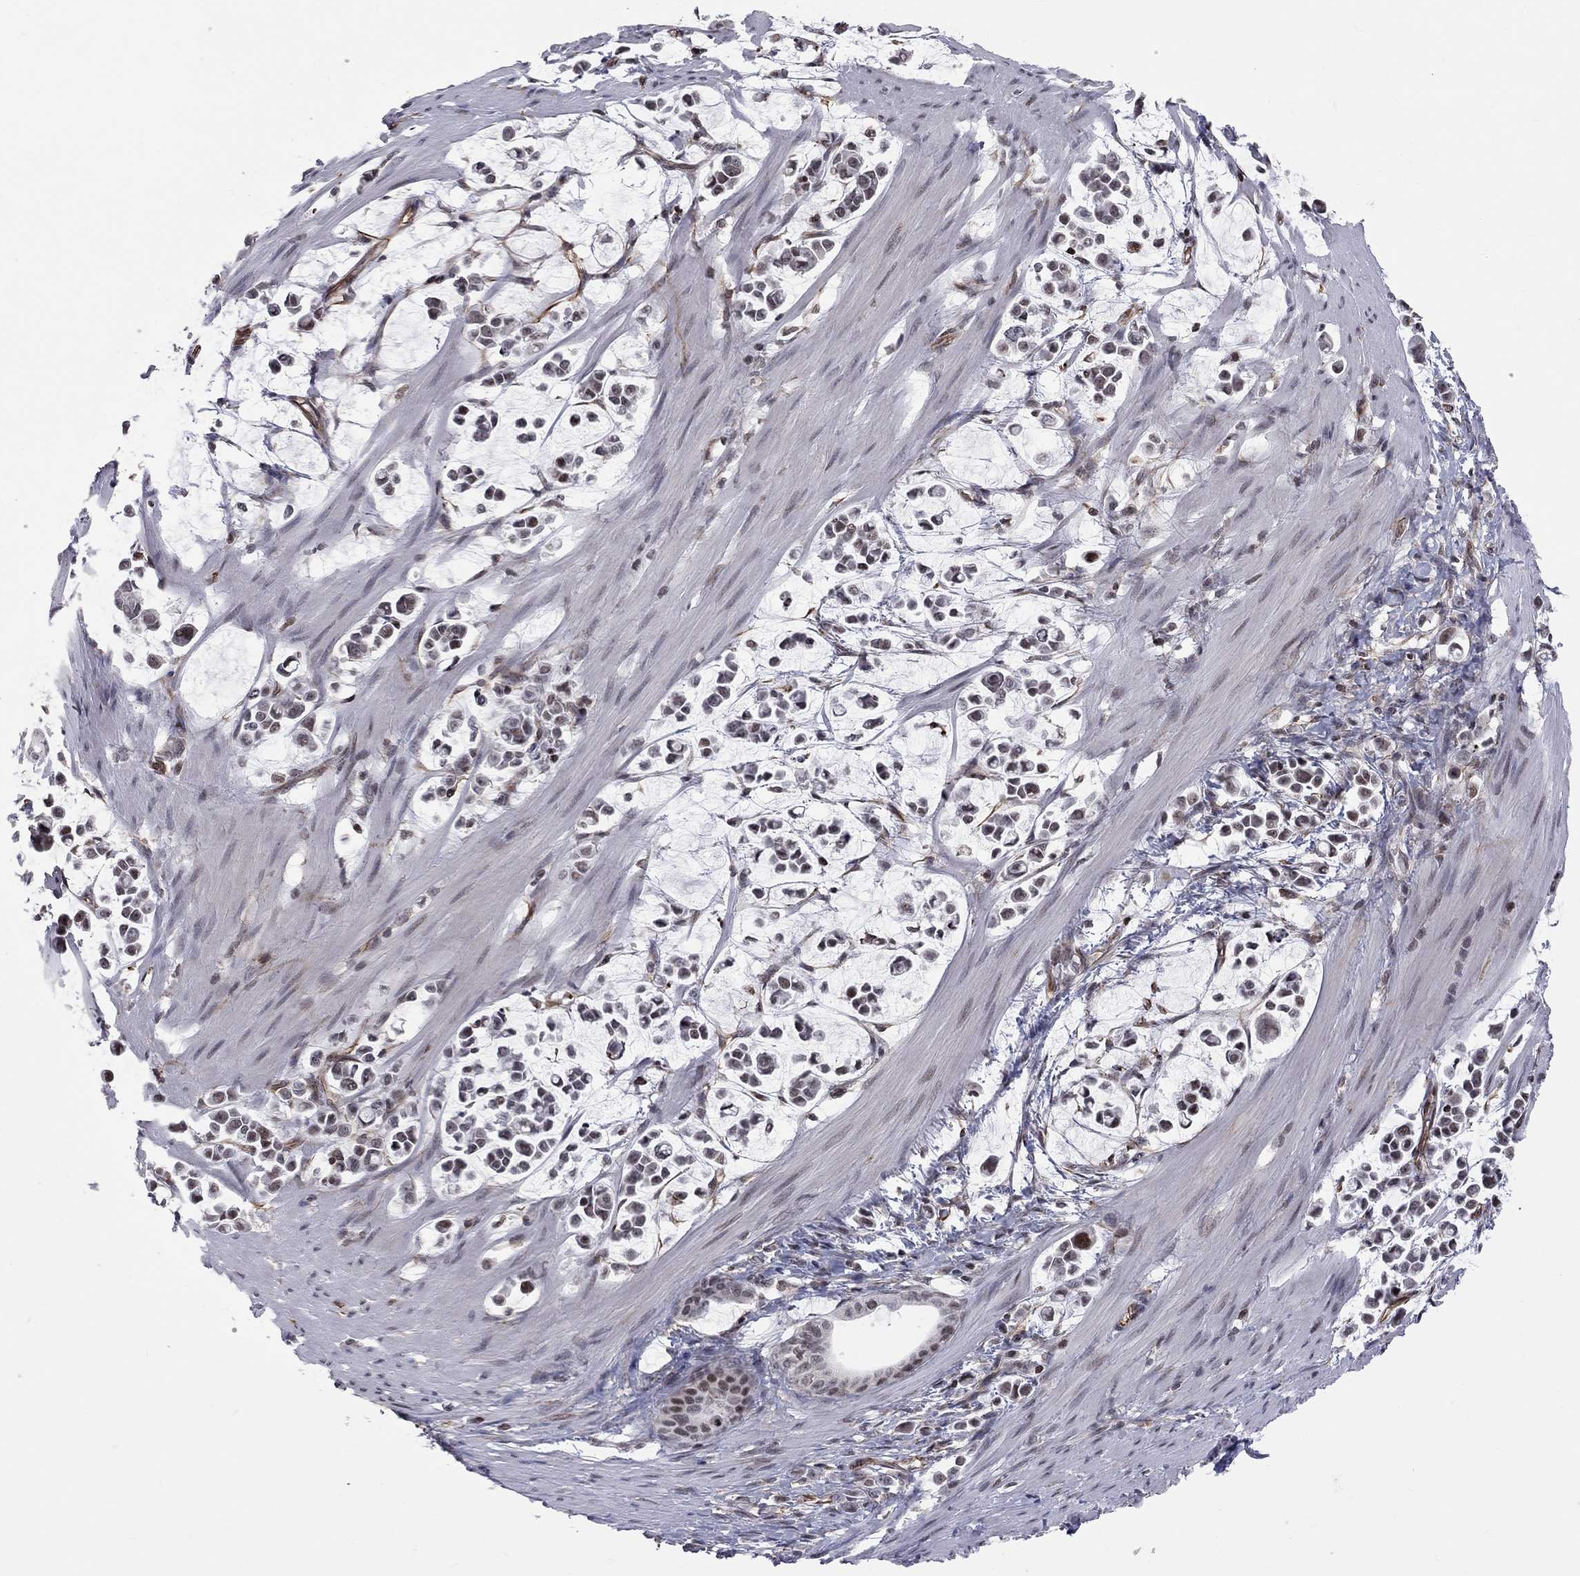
{"staining": {"intensity": "negative", "quantity": "none", "location": "none"}, "tissue": "stomach cancer", "cell_type": "Tumor cells", "image_type": "cancer", "snomed": [{"axis": "morphology", "description": "Adenocarcinoma, NOS"}, {"axis": "topography", "description": "Stomach"}], "caption": "The photomicrograph shows no significant staining in tumor cells of stomach adenocarcinoma.", "gene": "MTNR1B", "patient": {"sex": "male", "age": 82}}